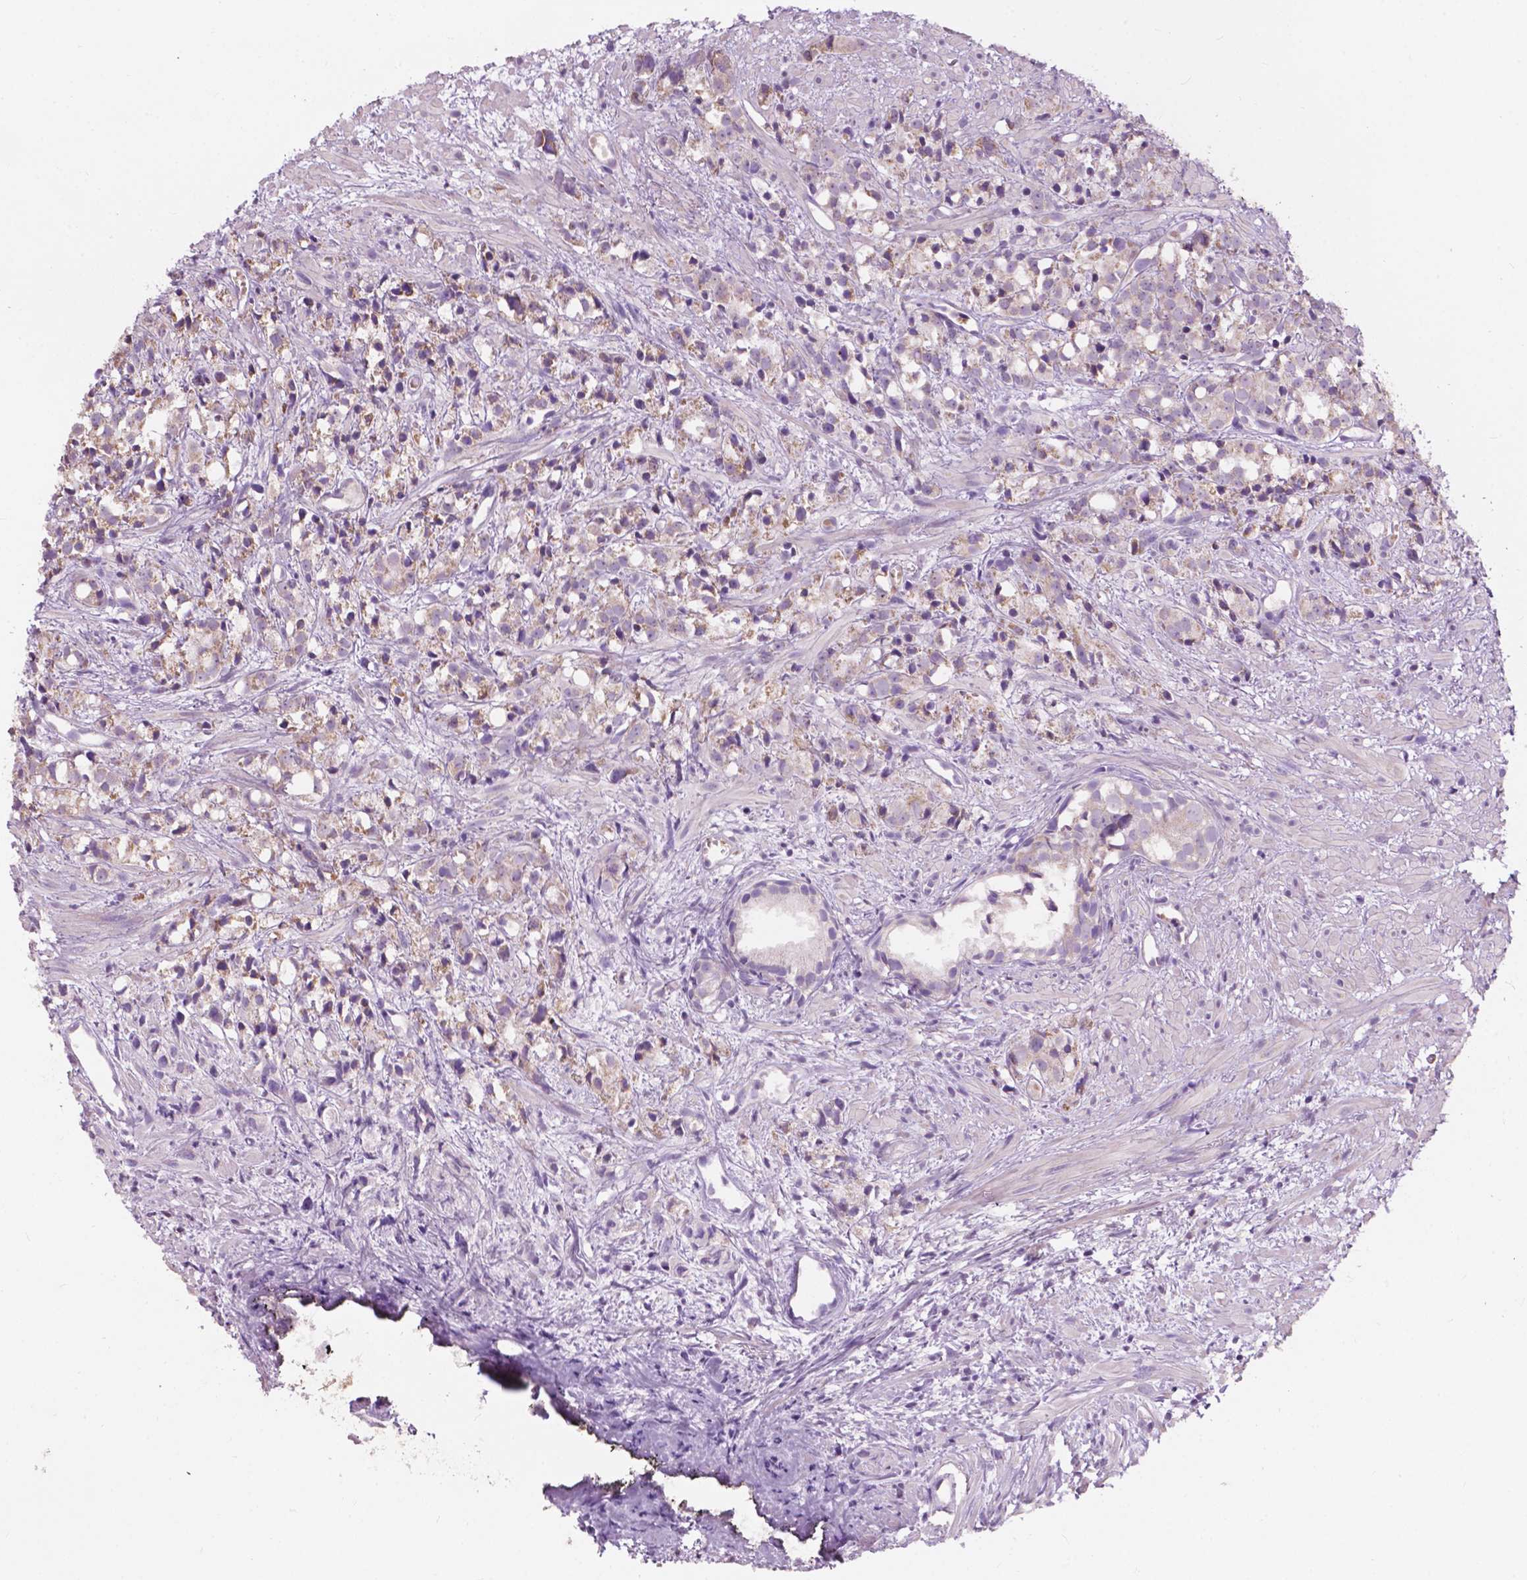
{"staining": {"intensity": "weak", "quantity": "<25%", "location": "cytoplasmic/membranous"}, "tissue": "prostate cancer", "cell_type": "Tumor cells", "image_type": "cancer", "snomed": [{"axis": "morphology", "description": "Adenocarcinoma, High grade"}, {"axis": "topography", "description": "Prostate"}], "caption": "Immunohistochemistry of human high-grade adenocarcinoma (prostate) shows no positivity in tumor cells.", "gene": "NDUFS1", "patient": {"sex": "male", "age": 79}}